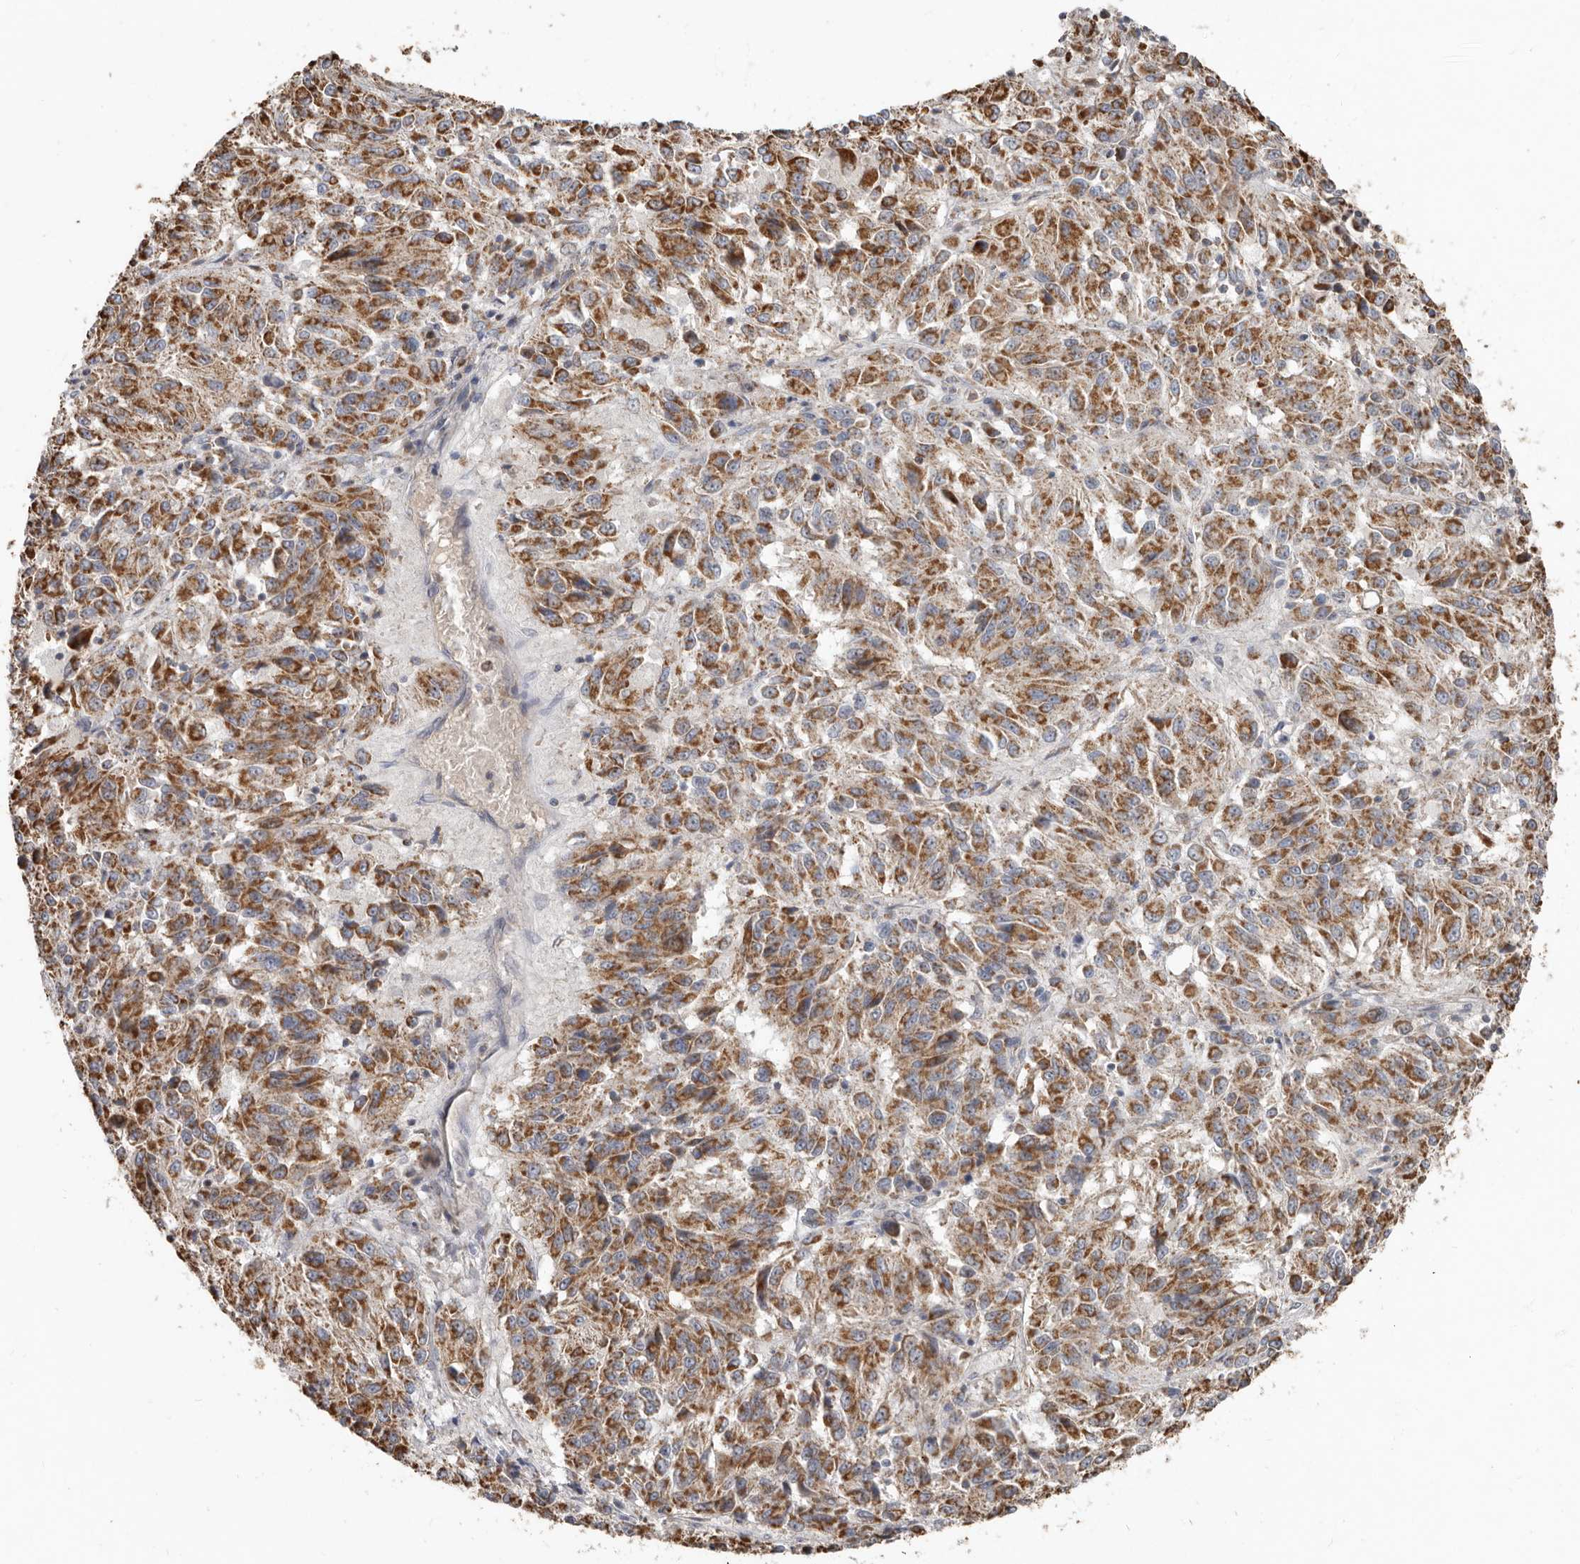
{"staining": {"intensity": "moderate", "quantity": ">75%", "location": "cytoplasmic/membranous"}, "tissue": "melanoma", "cell_type": "Tumor cells", "image_type": "cancer", "snomed": [{"axis": "morphology", "description": "Malignant melanoma, Metastatic site"}, {"axis": "topography", "description": "Lung"}], "caption": "DAB immunohistochemical staining of human malignant melanoma (metastatic site) exhibits moderate cytoplasmic/membranous protein positivity in about >75% of tumor cells.", "gene": "KIF26B", "patient": {"sex": "male", "age": 64}}